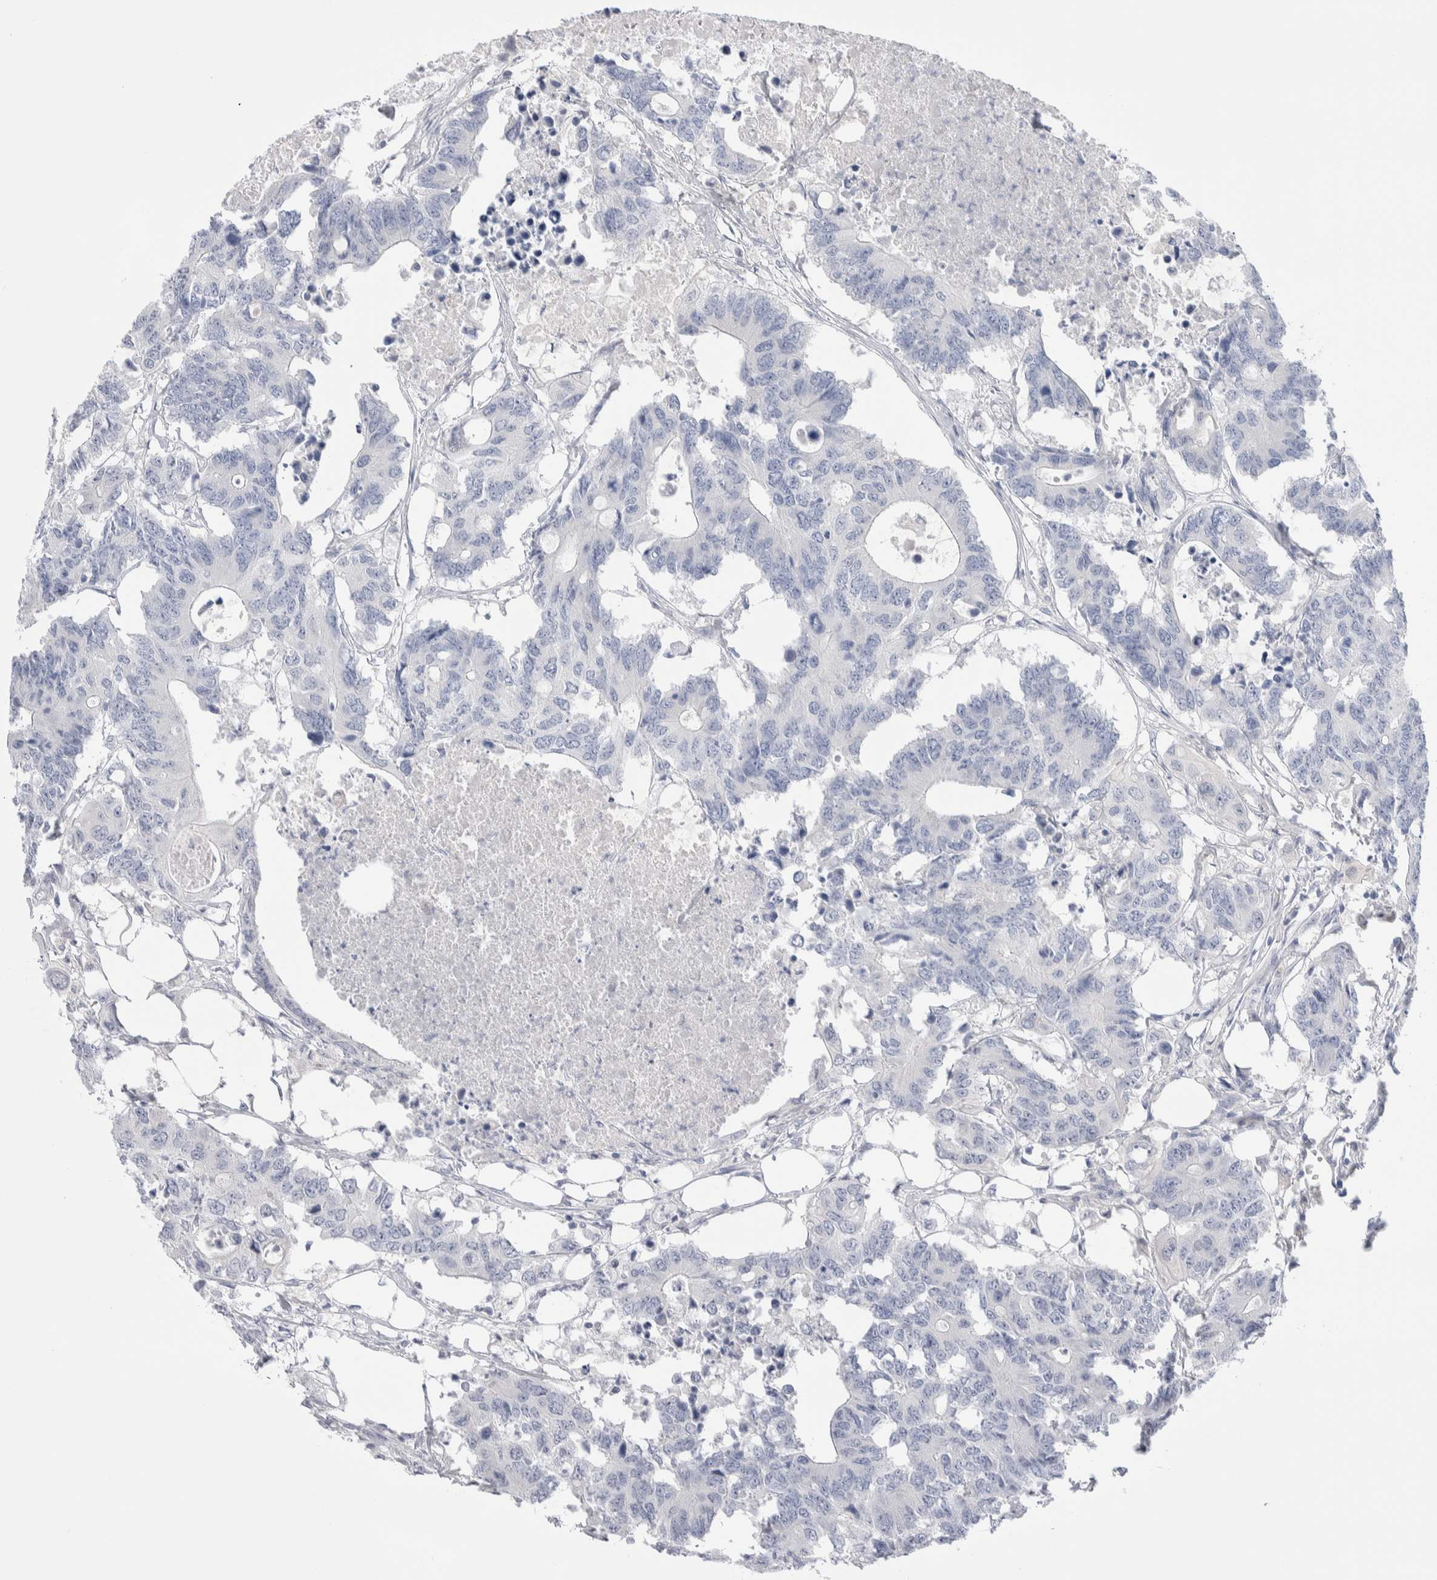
{"staining": {"intensity": "negative", "quantity": "none", "location": "none"}, "tissue": "colorectal cancer", "cell_type": "Tumor cells", "image_type": "cancer", "snomed": [{"axis": "morphology", "description": "Adenocarcinoma, NOS"}, {"axis": "topography", "description": "Colon"}], "caption": "A micrograph of colorectal cancer (adenocarcinoma) stained for a protein reveals no brown staining in tumor cells.", "gene": "GDA", "patient": {"sex": "male", "age": 71}}